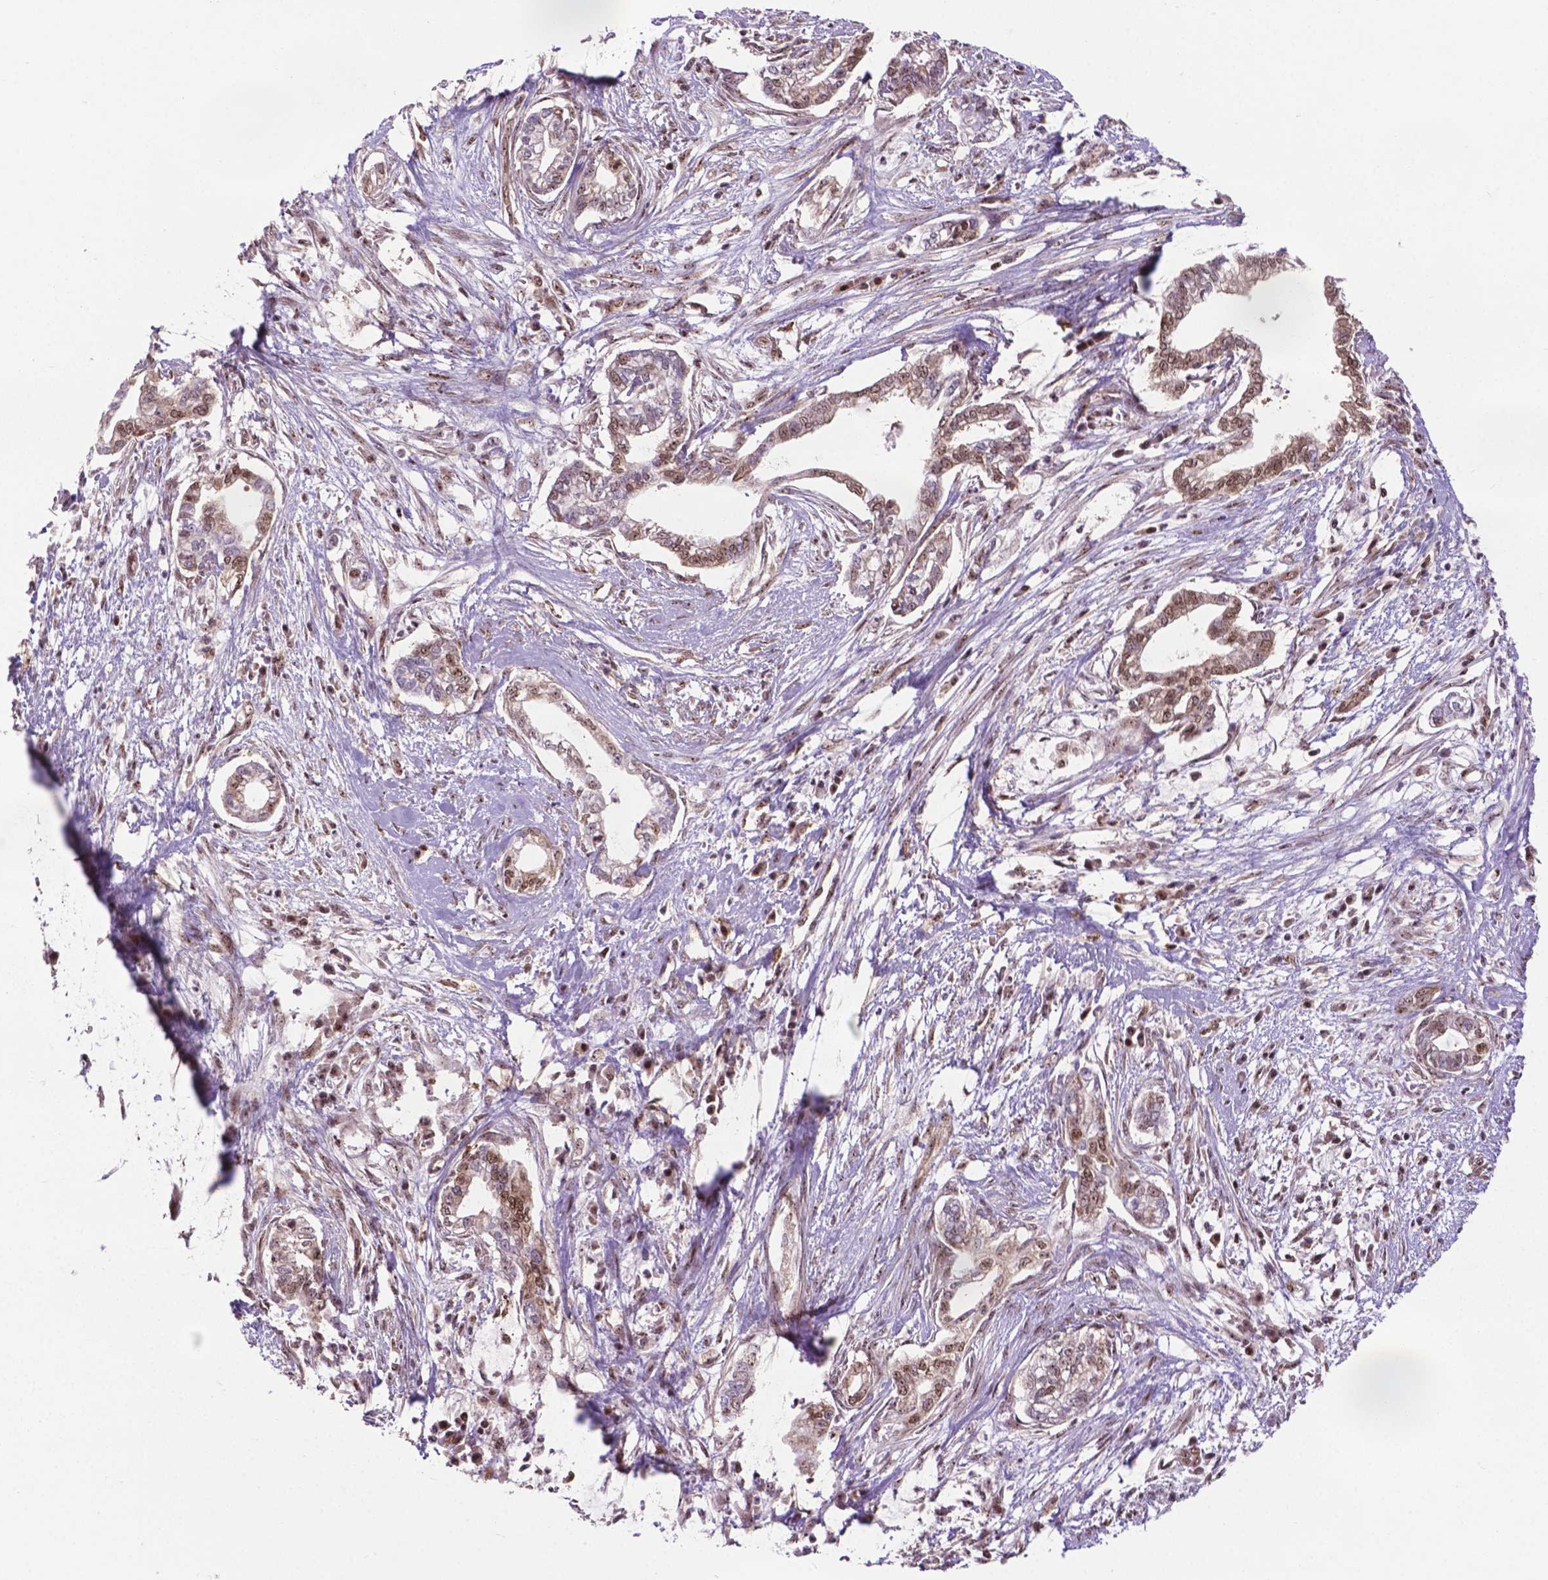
{"staining": {"intensity": "moderate", "quantity": "25%-75%", "location": "nuclear"}, "tissue": "cervical cancer", "cell_type": "Tumor cells", "image_type": "cancer", "snomed": [{"axis": "morphology", "description": "Adenocarcinoma, NOS"}, {"axis": "topography", "description": "Cervix"}], "caption": "Cervical cancer (adenocarcinoma) stained with immunohistochemistry demonstrates moderate nuclear staining in approximately 25%-75% of tumor cells.", "gene": "CSNK2A1", "patient": {"sex": "female", "age": 62}}